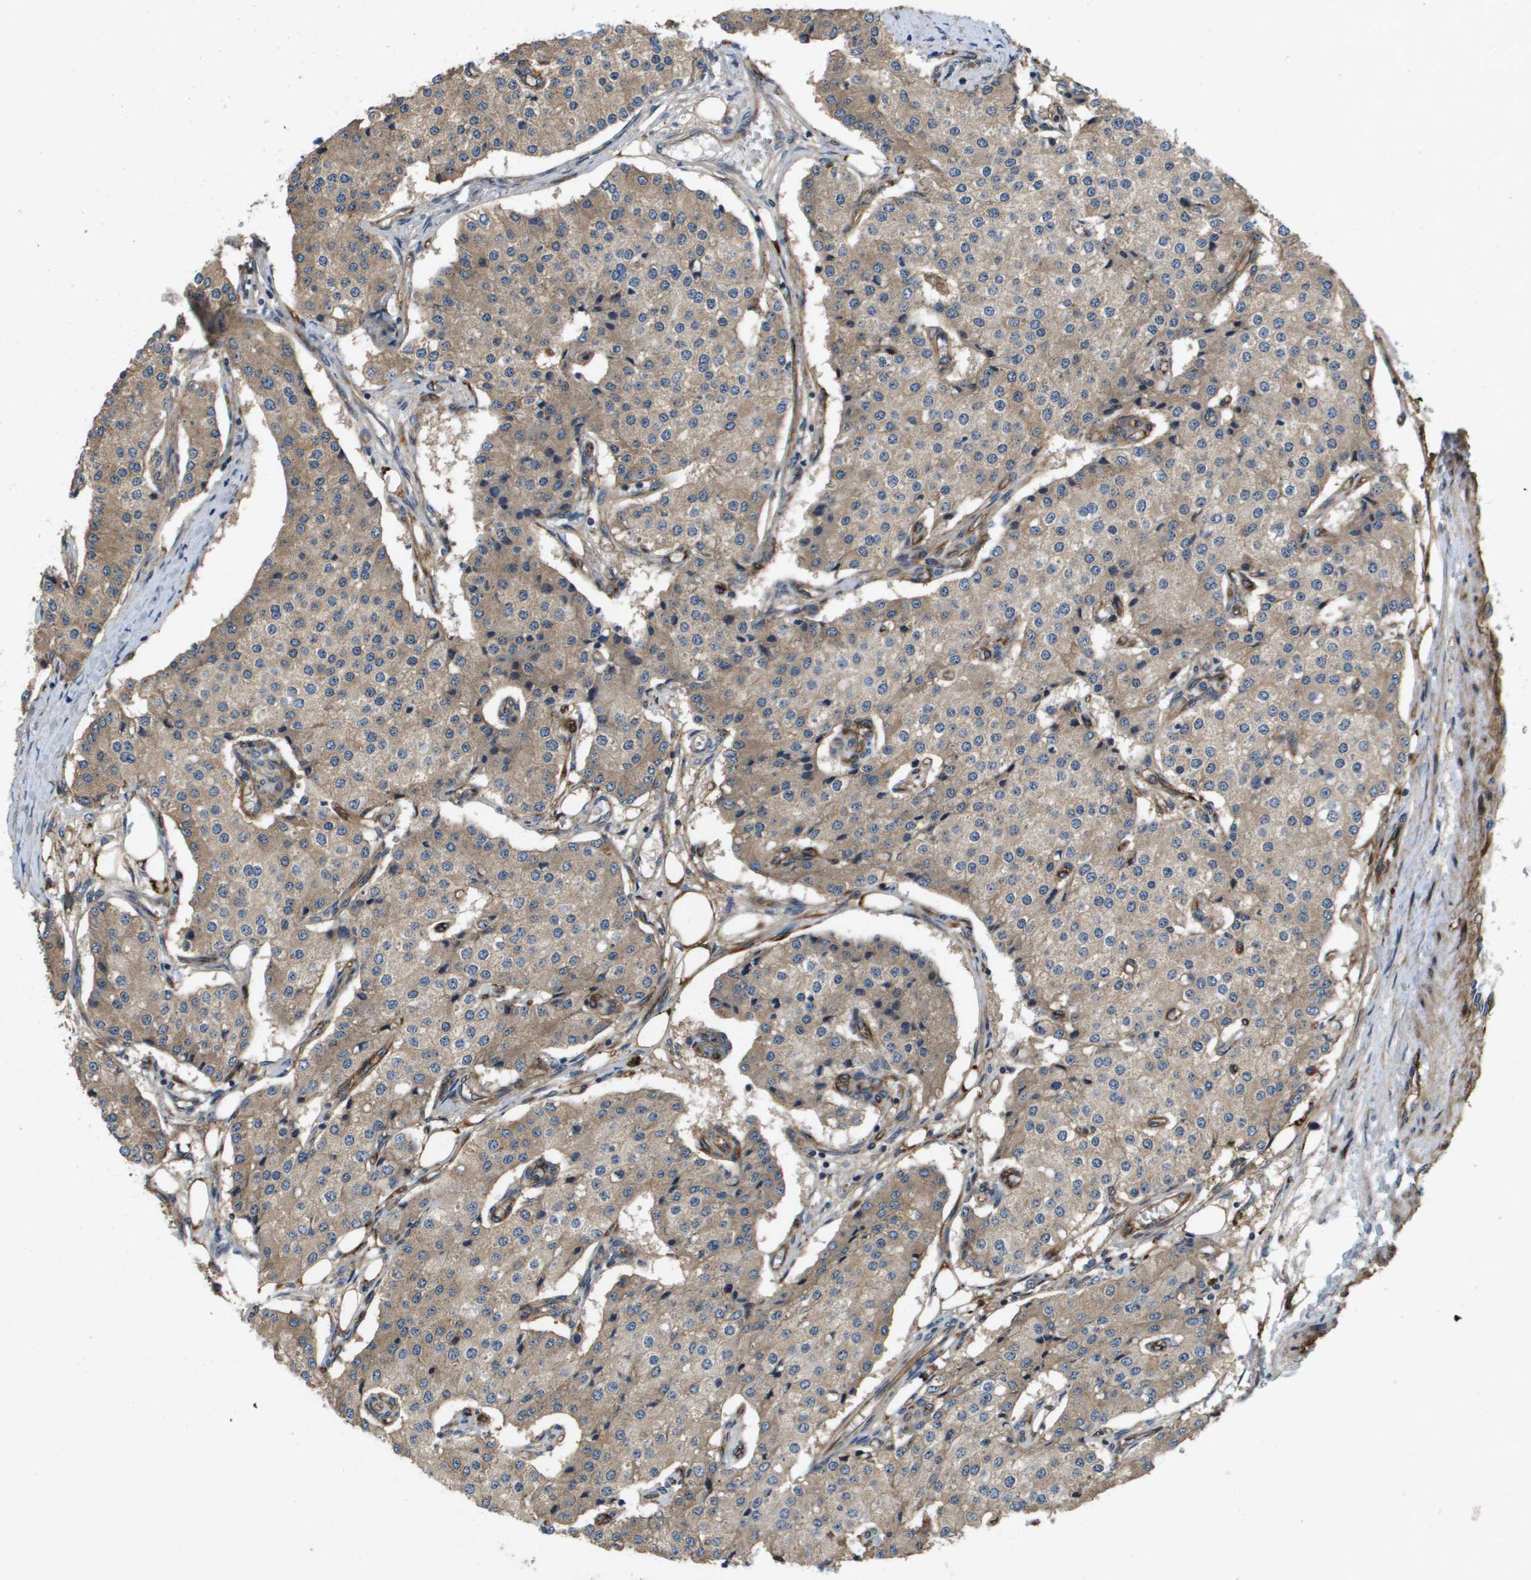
{"staining": {"intensity": "weak", "quantity": ">75%", "location": "cytoplasmic/membranous"}, "tissue": "carcinoid", "cell_type": "Tumor cells", "image_type": "cancer", "snomed": [{"axis": "morphology", "description": "Carcinoid, malignant, NOS"}, {"axis": "topography", "description": "Colon"}], "caption": "IHC (DAB (3,3'-diaminobenzidine)) staining of human carcinoid shows weak cytoplasmic/membranous protein positivity in approximately >75% of tumor cells. The staining was performed using DAB (3,3'-diaminobenzidine), with brown indicating positive protein expression. Nuclei are stained blue with hematoxylin.", "gene": "ENTPD2", "patient": {"sex": "female", "age": 52}}